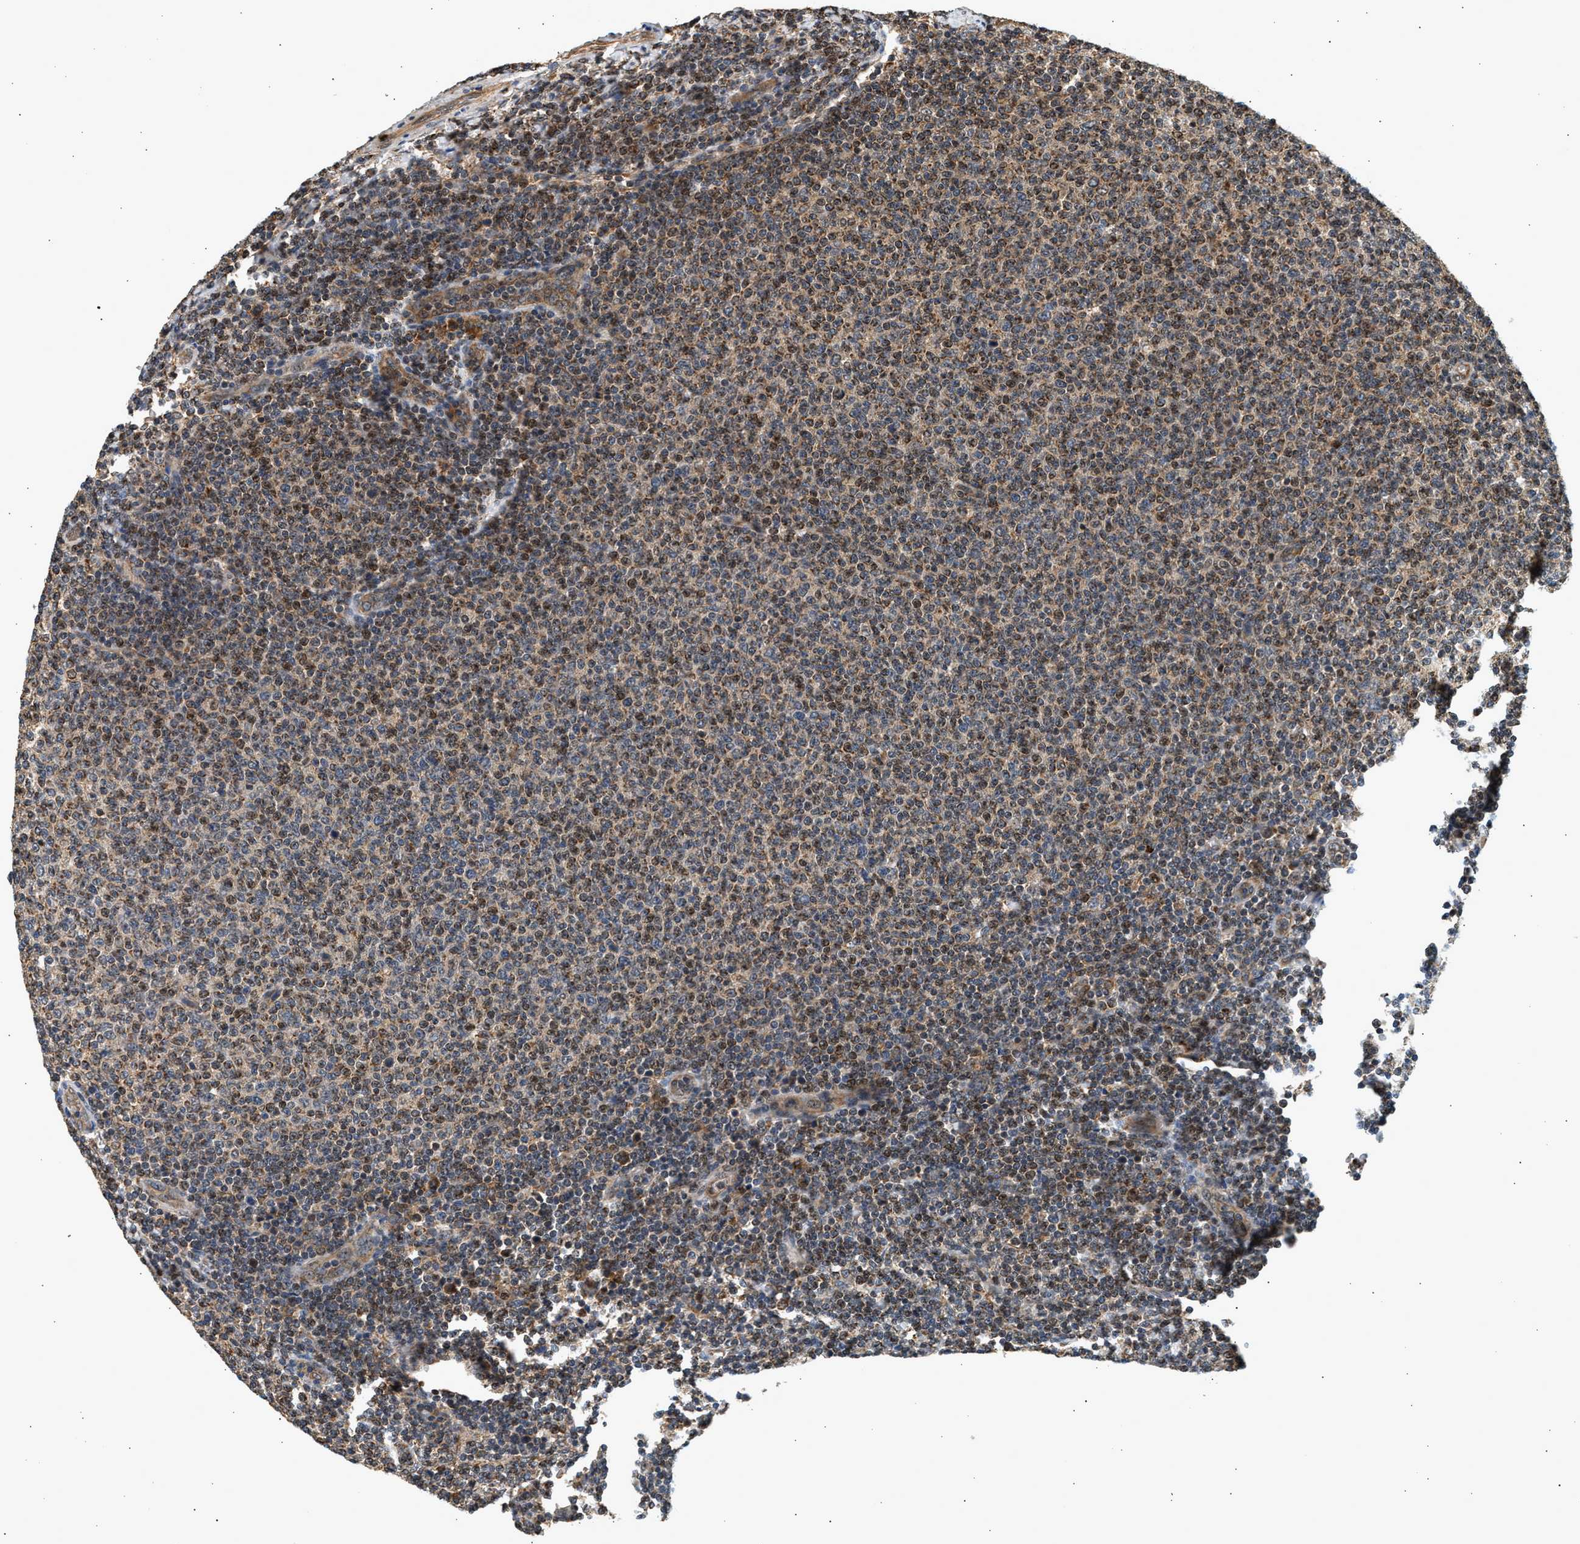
{"staining": {"intensity": "moderate", "quantity": "25%-75%", "location": "cytoplasmic/membranous,nuclear"}, "tissue": "lymphoma", "cell_type": "Tumor cells", "image_type": "cancer", "snomed": [{"axis": "morphology", "description": "Malignant lymphoma, non-Hodgkin's type, Low grade"}, {"axis": "topography", "description": "Lymph node"}], "caption": "Human lymphoma stained for a protein (brown) demonstrates moderate cytoplasmic/membranous and nuclear positive expression in about 25%-75% of tumor cells.", "gene": "DUSP14", "patient": {"sex": "male", "age": 66}}